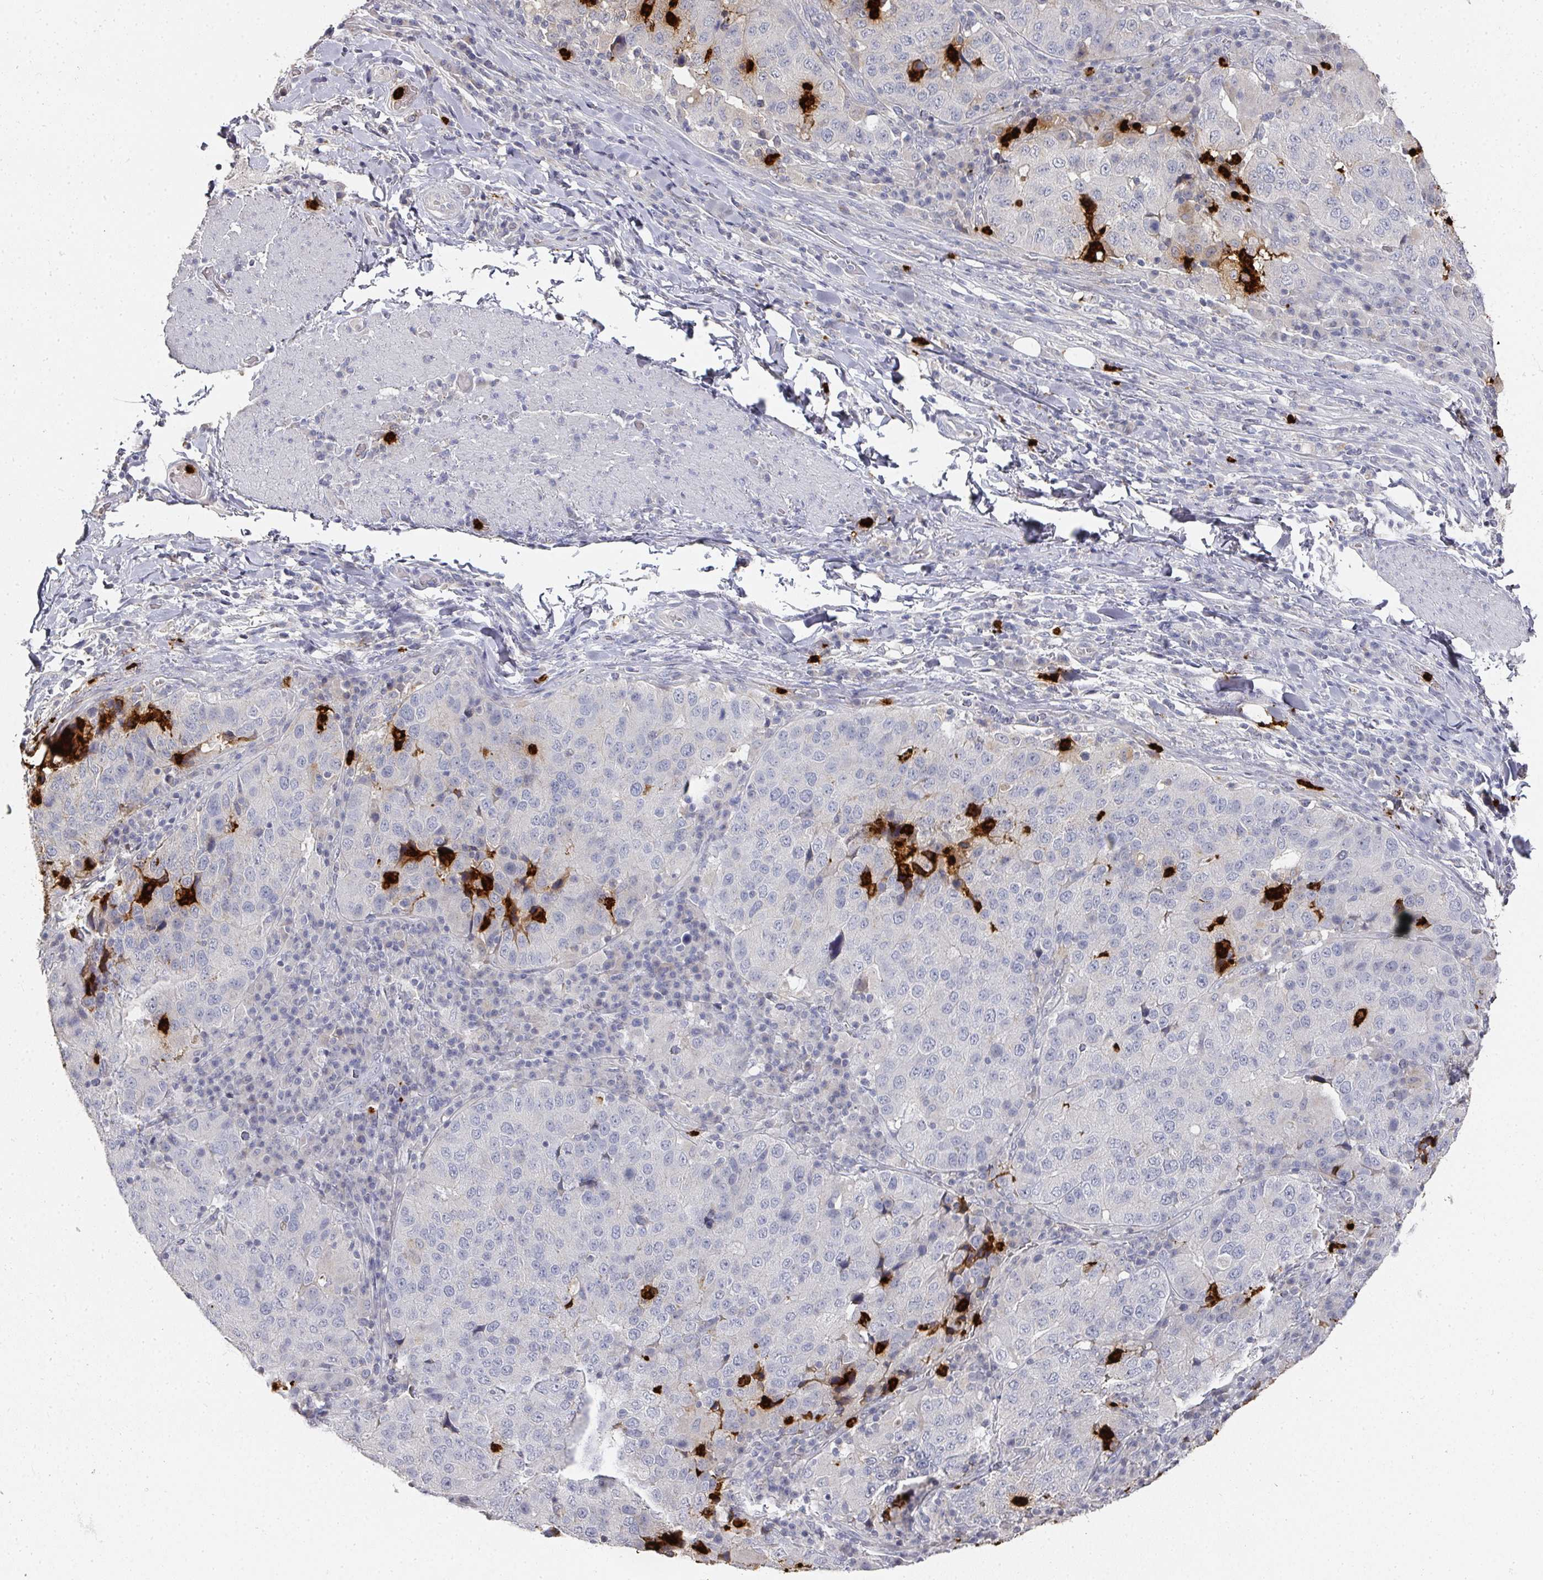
{"staining": {"intensity": "negative", "quantity": "none", "location": "none"}, "tissue": "stomach cancer", "cell_type": "Tumor cells", "image_type": "cancer", "snomed": [{"axis": "morphology", "description": "Adenocarcinoma, NOS"}, {"axis": "topography", "description": "Stomach"}], "caption": "Immunohistochemical staining of stomach cancer shows no significant staining in tumor cells. (Stains: DAB (3,3'-diaminobenzidine) immunohistochemistry (IHC) with hematoxylin counter stain, Microscopy: brightfield microscopy at high magnification).", "gene": "CAMP", "patient": {"sex": "male", "age": 71}}